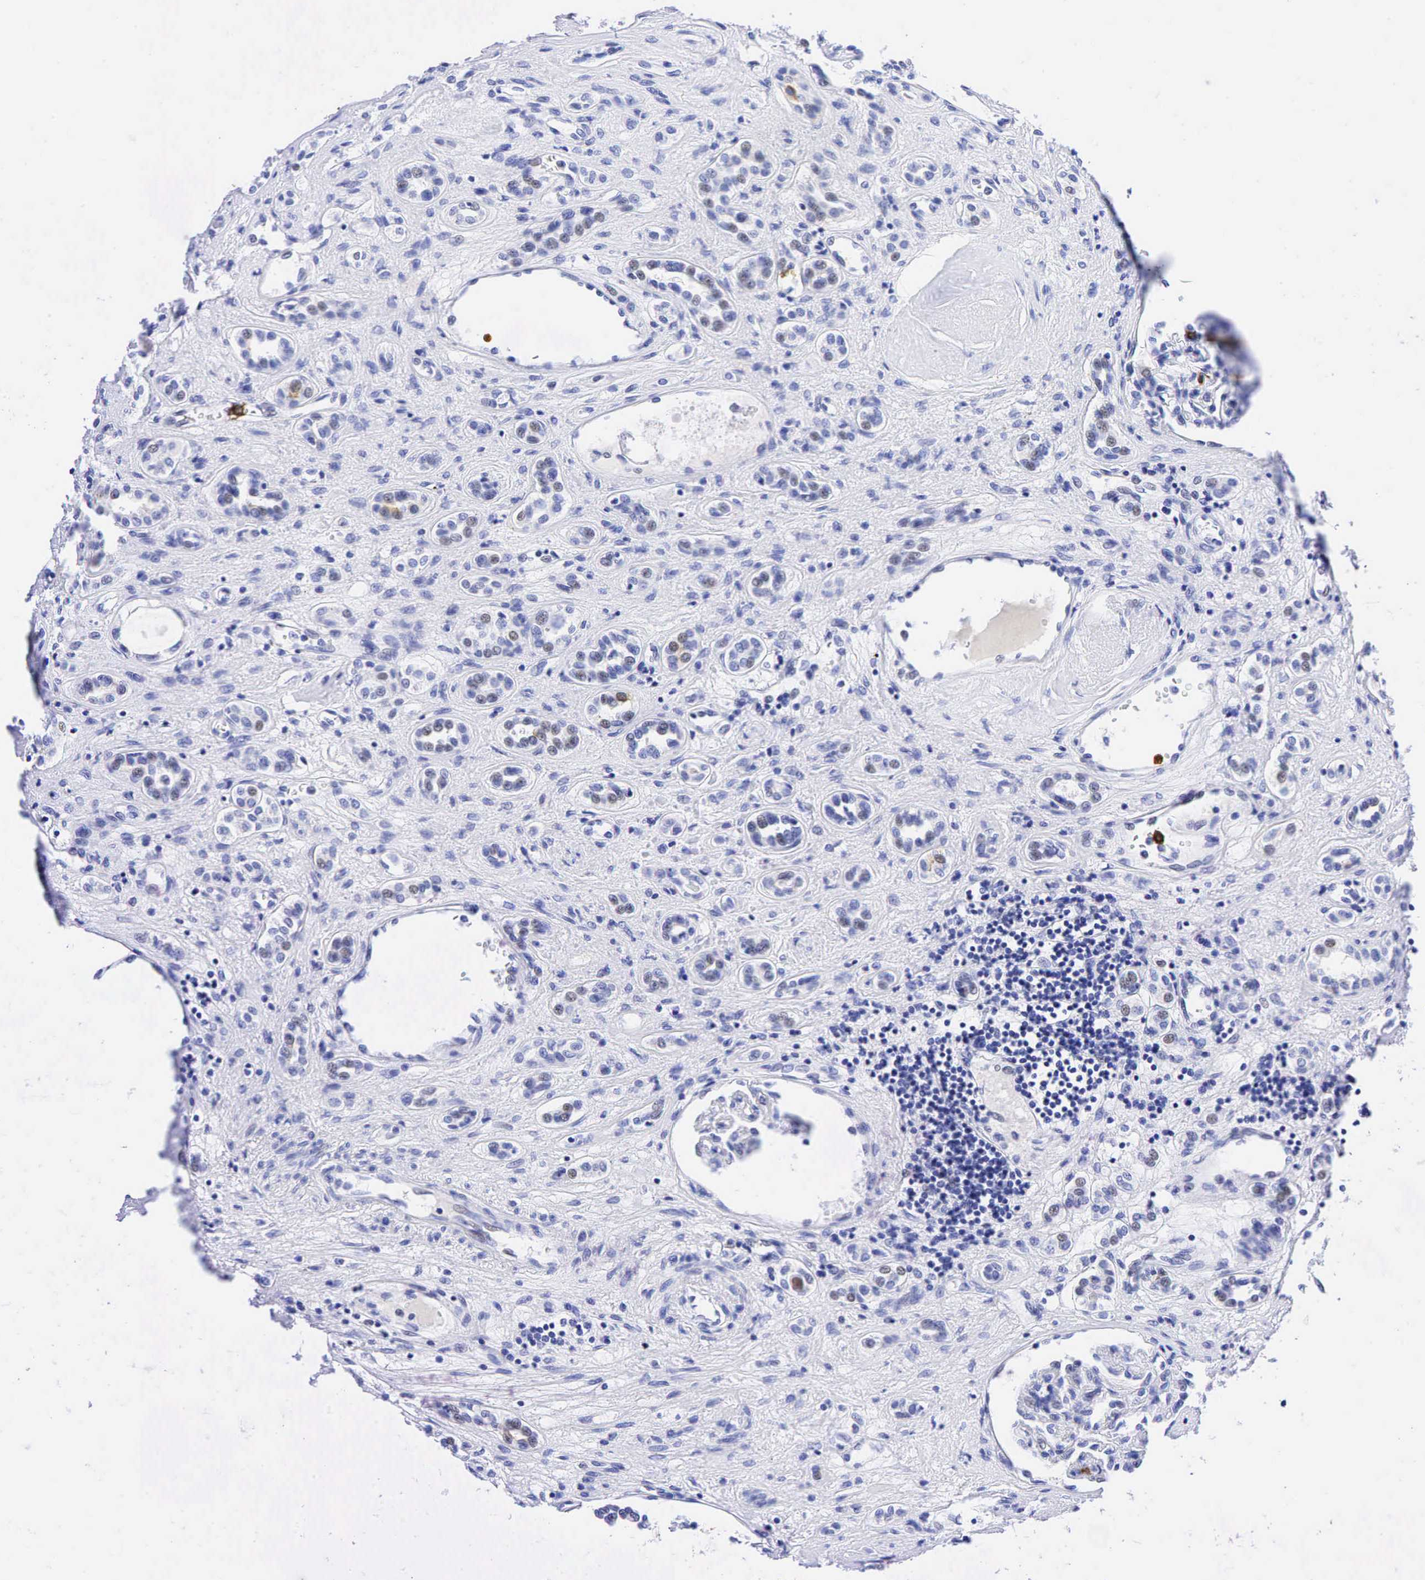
{"staining": {"intensity": "weak", "quantity": "<25%", "location": "nuclear"}, "tissue": "renal cancer", "cell_type": "Tumor cells", "image_type": "cancer", "snomed": [{"axis": "morphology", "description": "Adenocarcinoma, NOS"}, {"axis": "topography", "description": "Kidney"}], "caption": "Renal cancer was stained to show a protein in brown. There is no significant expression in tumor cells. The staining is performed using DAB (3,3'-diaminobenzidine) brown chromogen with nuclei counter-stained in using hematoxylin.", "gene": "FUT4", "patient": {"sex": "male", "age": 57}}